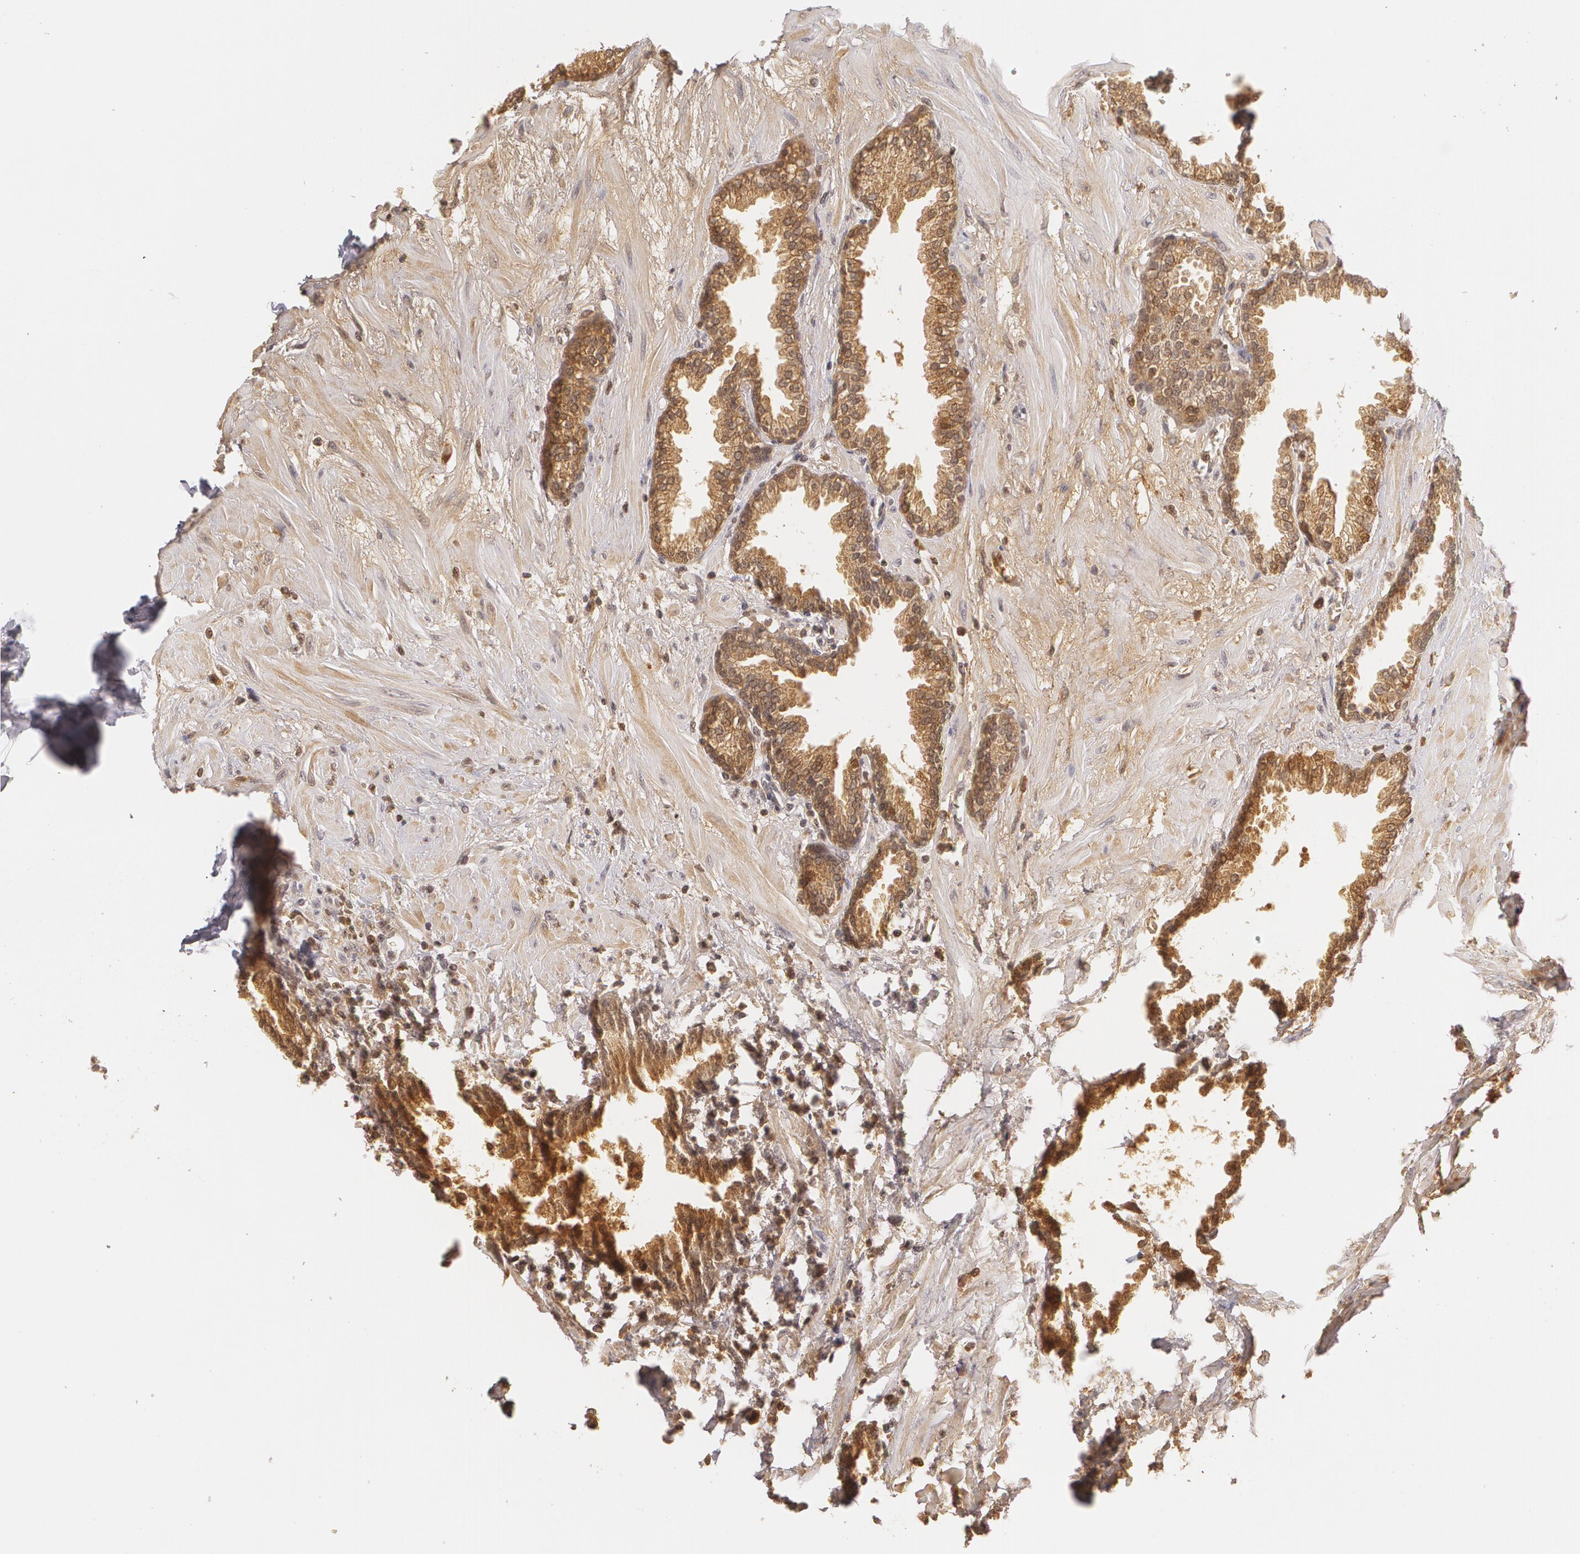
{"staining": {"intensity": "moderate", "quantity": ">75%", "location": "cytoplasmic/membranous"}, "tissue": "prostate", "cell_type": "Glandular cells", "image_type": "normal", "snomed": [{"axis": "morphology", "description": "Normal tissue, NOS"}, {"axis": "topography", "description": "Prostate"}], "caption": "A micrograph showing moderate cytoplasmic/membranous staining in approximately >75% of glandular cells in benign prostate, as visualized by brown immunohistochemical staining.", "gene": "LRG1", "patient": {"sex": "male", "age": 64}}